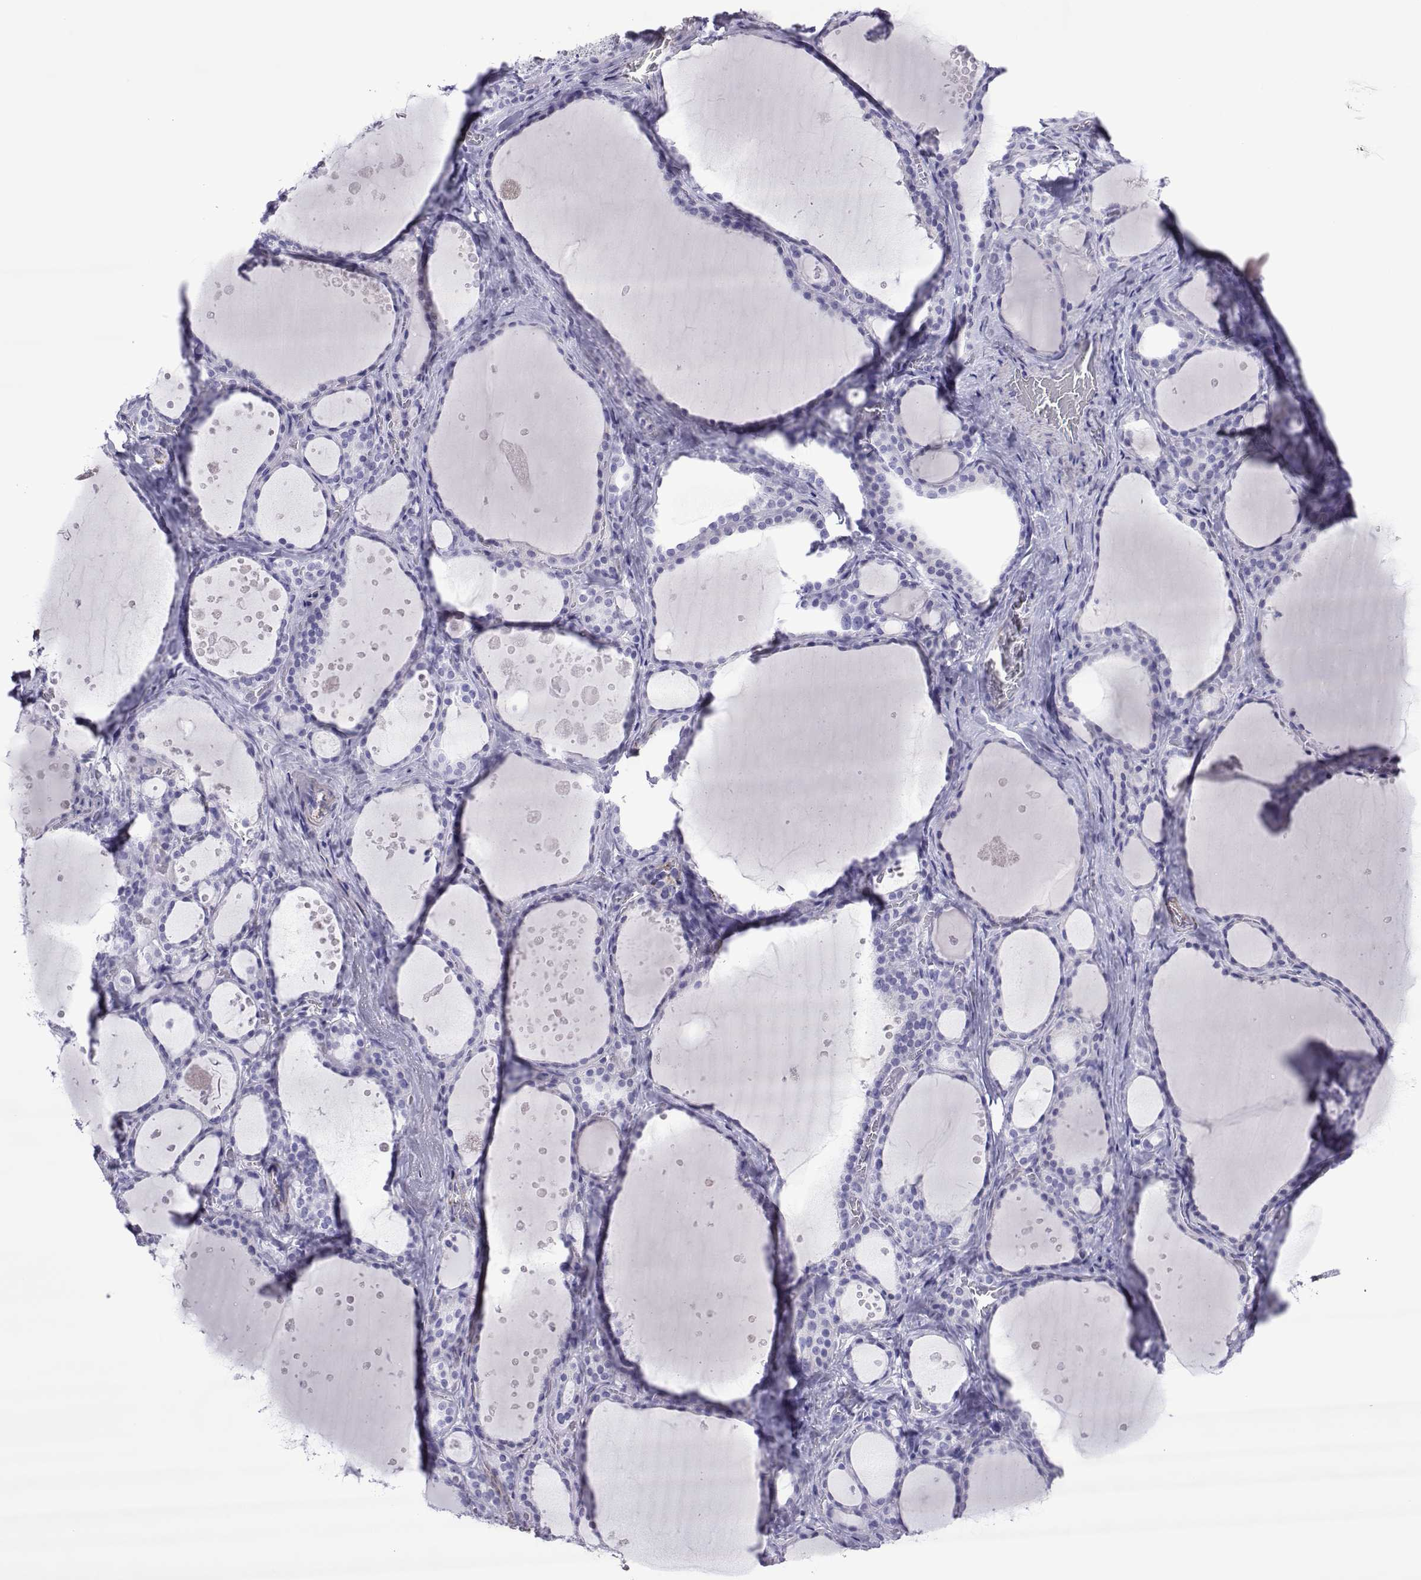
{"staining": {"intensity": "negative", "quantity": "none", "location": "none"}, "tissue": "thyroid gland", "cell_type": "Glandular cells", "image_type": "normal", "snomed": [{"axis": "morphology", "description": "Normal tissue, NOS"}, {"axis": "topography", "description": "Thyroid gland"}], "caption": "IHC image of unremarkable thyroid gland stained for a protein (brown), which reveals no positivity in glandular cells. (DAB immunohistochemistry (IHC) with hematoxylin counter stain).", "gene": "SPANXA1", "patient": {"sex": "male", "age": 63}}